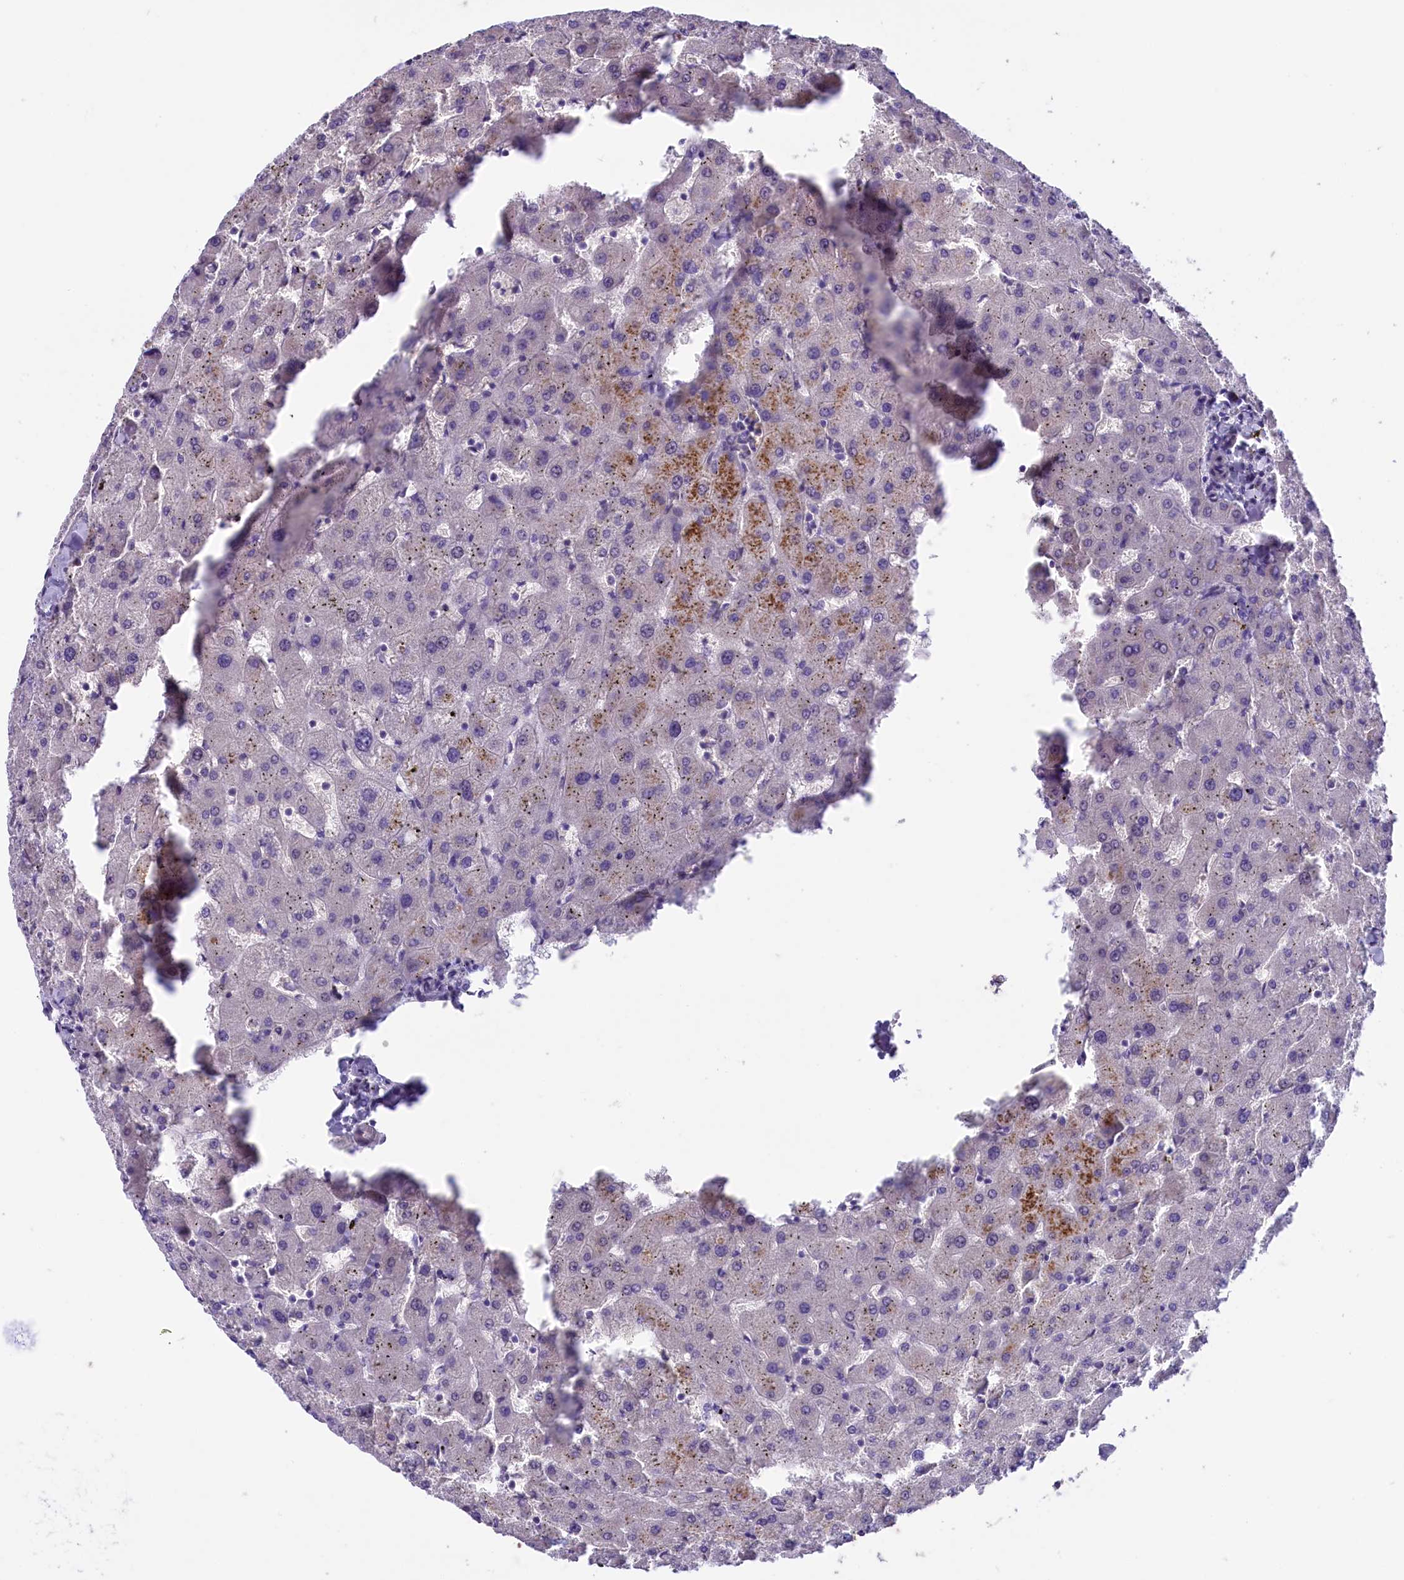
{"staining": {"intensity": "negative", "quantity": "none", "location": "none"}, "tissue": "liver", "cell_type": "Cholangiocytes", "image_type": "normal", "snomed": [{"axis": "morphology", "description": "Normal tissue, NOS"}, {"axis": "topography", "description": "Liver"}], "caption": "Immunohistochemical staining of normal liver exhibits no significant staining in cholangiocytes.", "gene": "CCDC32", "patient": {"sex": "female", "age": 63}}